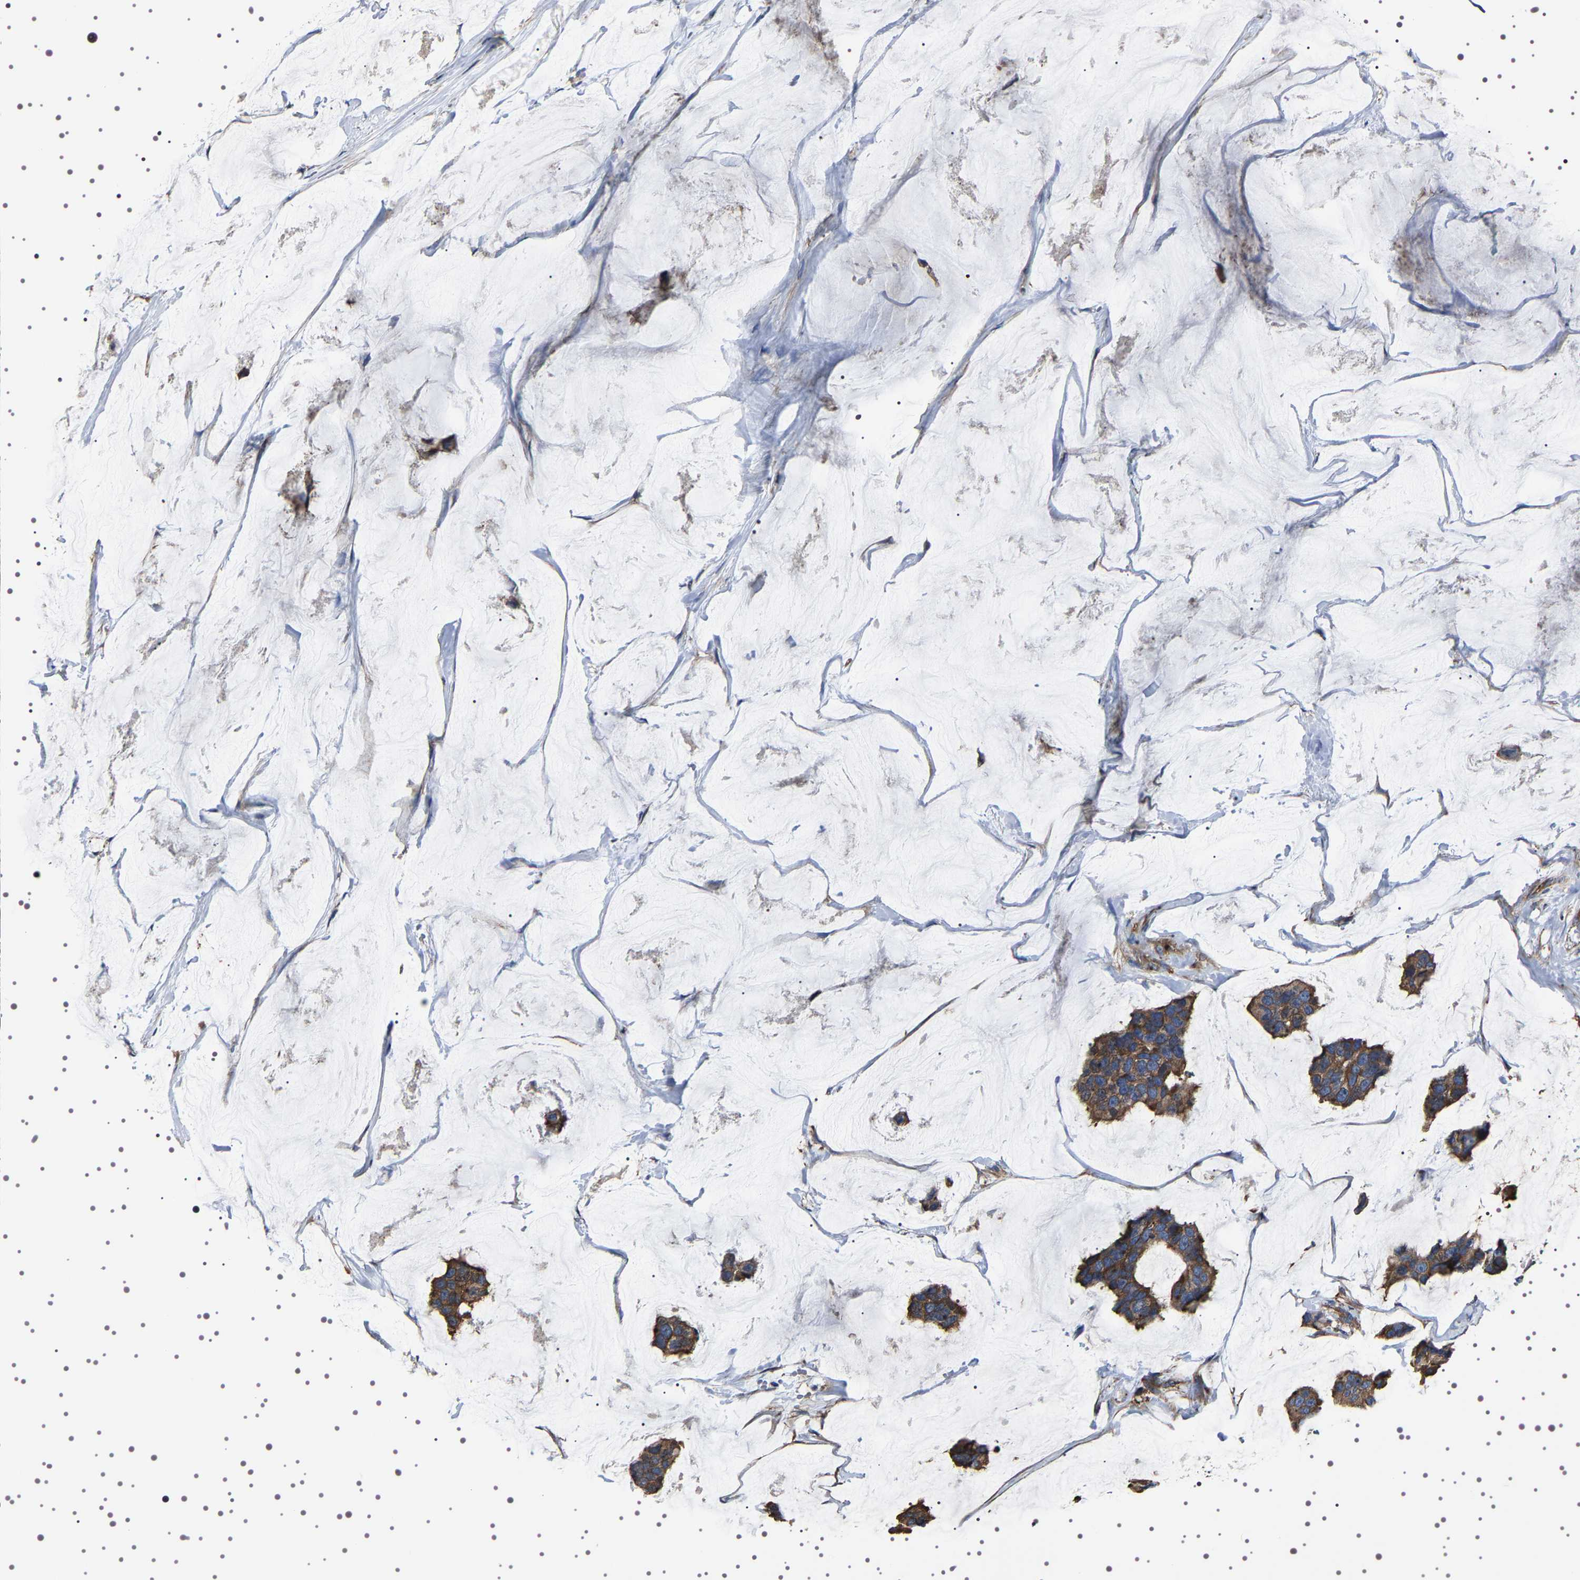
{"staining": {"intensity": "moderate", "quantity": ">75%", "location": "cytoplasmic/membranous"}, "tissue": "breast cancer", "cell_type": "Tumor cells", "image_type": "cancer", "snomed": [{"axis": "morphology", "description": "Normal tissue, NOS"}, {"axis": "morphology", "description": "Duct carcinoma"}, {"axis": "topography", "description": "Breast"}], "caption": "Breast cancer (infiltrating ductal carcinoma) stained with a protein marker exhibits moderate staining in tumor cells.", "gene": "WDR1", "patient": {"sex": "female", "age": 50}}